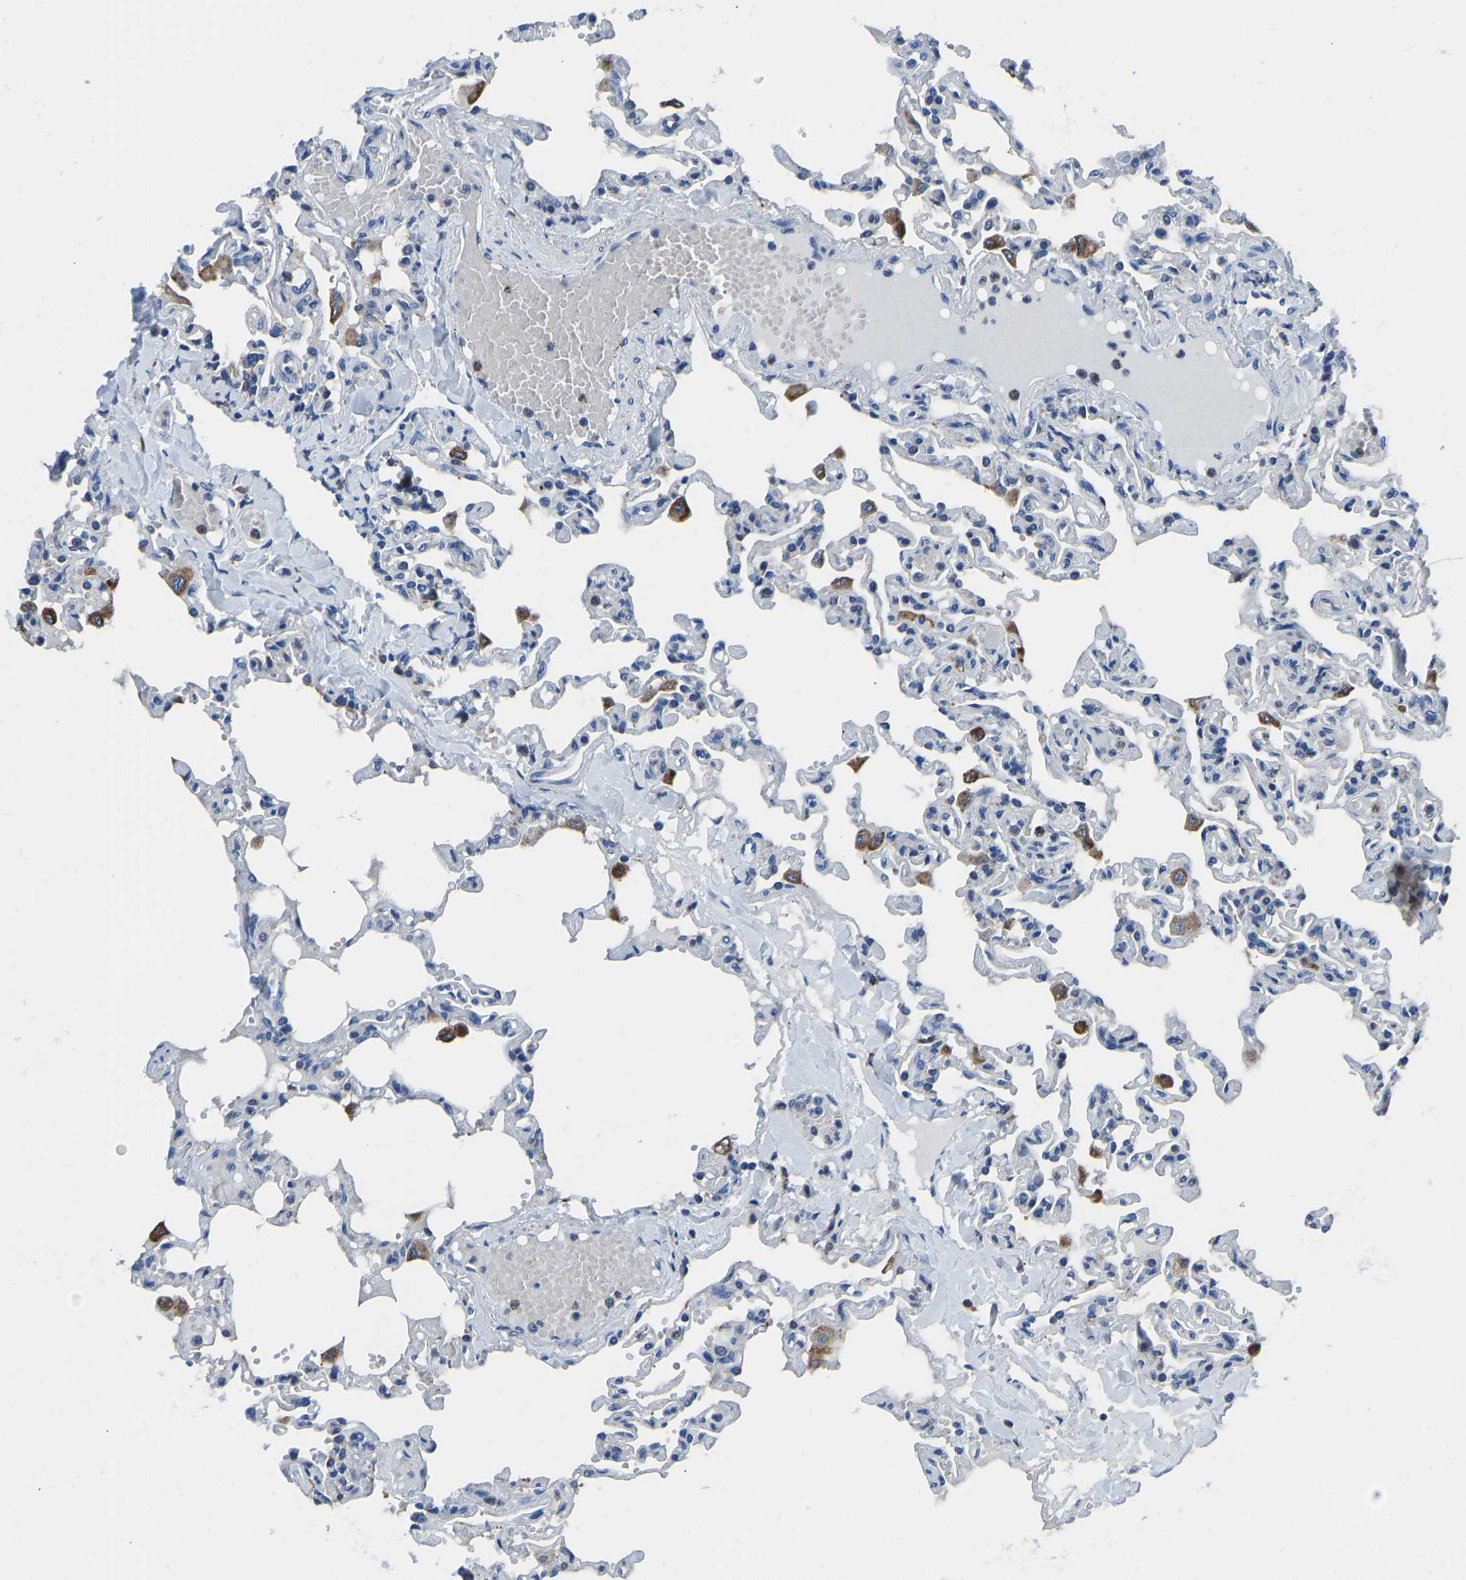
{"staining": {"intensity": "negative", "quantity": "none", "location": "none"}, "tissue": "lung", "cell_type": "Alveolar cells", "image_type": "normal", "snomed": [{"axis": "morphology", "description": "Normal tissue, NOS"}, {"axis": "topography", "description": "Lung"}], "caption": "IHC histopathology image of normal lung stained for a protein (brown), which demonstrates no expression in alveolar cells.", "gene": "ATP6V1E1", "patient": {"sex": "male", "age": 21}}